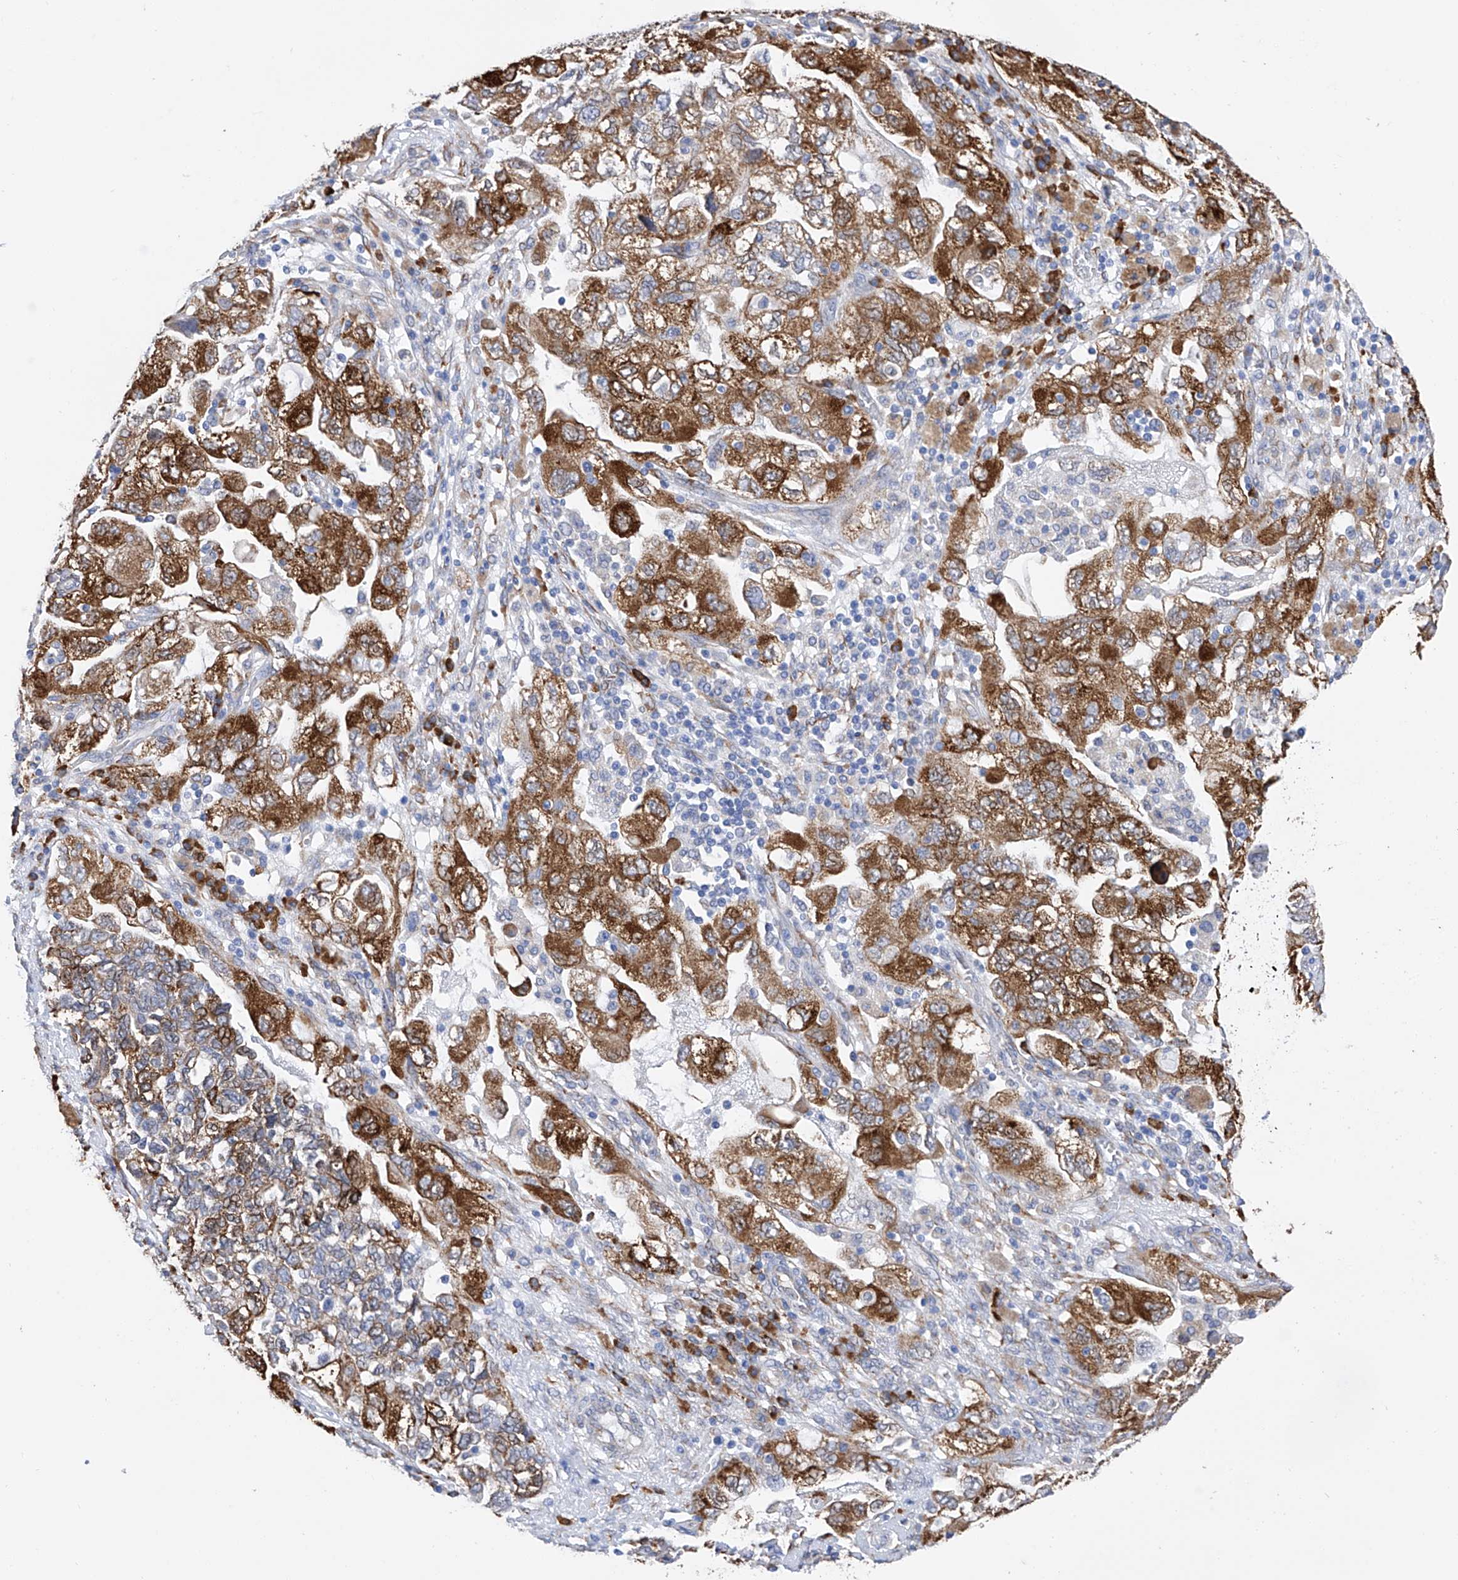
{"staining": {"intensity": "strong", "quantity": ">75%", "location": "cytoplasmic/membranous"}, "tissue": "ovarian cancer", "cell_type": "Tumor cells", "image_type": "cancer", "snomed": [{"axis": "morphology", "description": "Carcinoma, NOS"}, {"axis": "morphology", "description": "Cystadenocarcinoma, serous, NOS"}, {"axis": "topography", "description": "Ovary"}], "caption": "Immunohistochemical staining of ovarian carcinoma displays high levels of strong cytoplasmic/membranous protein staining in approximately >75% of tumor cells. Using DAB (3,3'-diaminobenzidine) (brown) and hematoxylin (blue) stains, captured at high magnification using brightfield microscopy.", "gene": "PDIA5", "patient": {"sex": "female", "age": 69}}